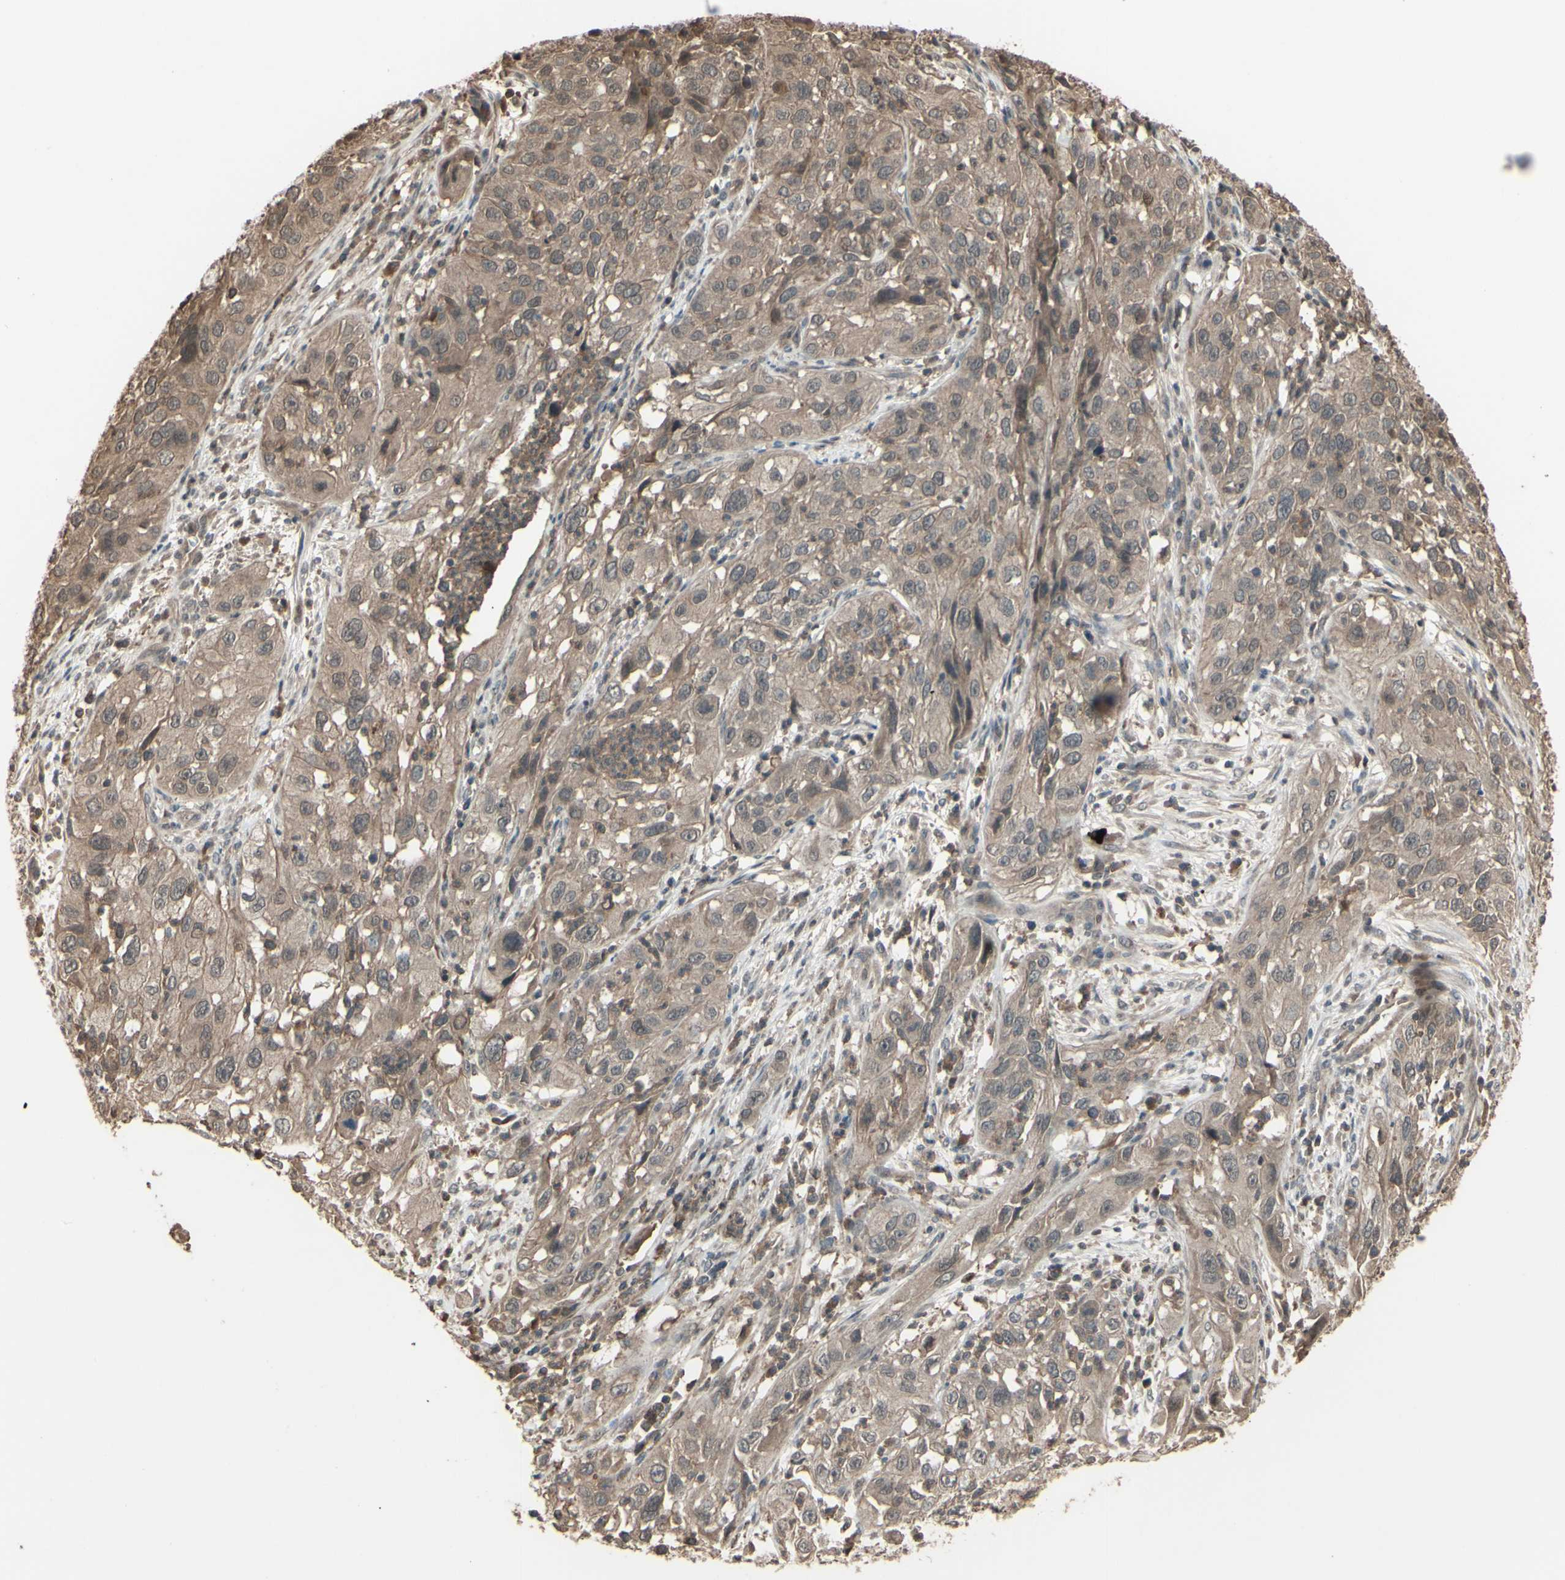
{"staining": {"intensity": "weak", "quantity": ">75%", "location": "cytoplasmic/membranous"}, "tissue": "cervical cancer", "cell_type": "Tumor cells", "image_type": "cancer", "snomed": [{"axis": "morphology", "description": "Squamous cell carcinoma, NOS"}, {"axis": "topography", "description": "Cervix"}], "caption": "This is an image of IHC staining of squamous cell carcinoma (cervical), which shows weak staining in the cytoplasmic/membranous of tumor cells.", "gene": "GNAS", "patient": {"sex": "female", "age": 32}}